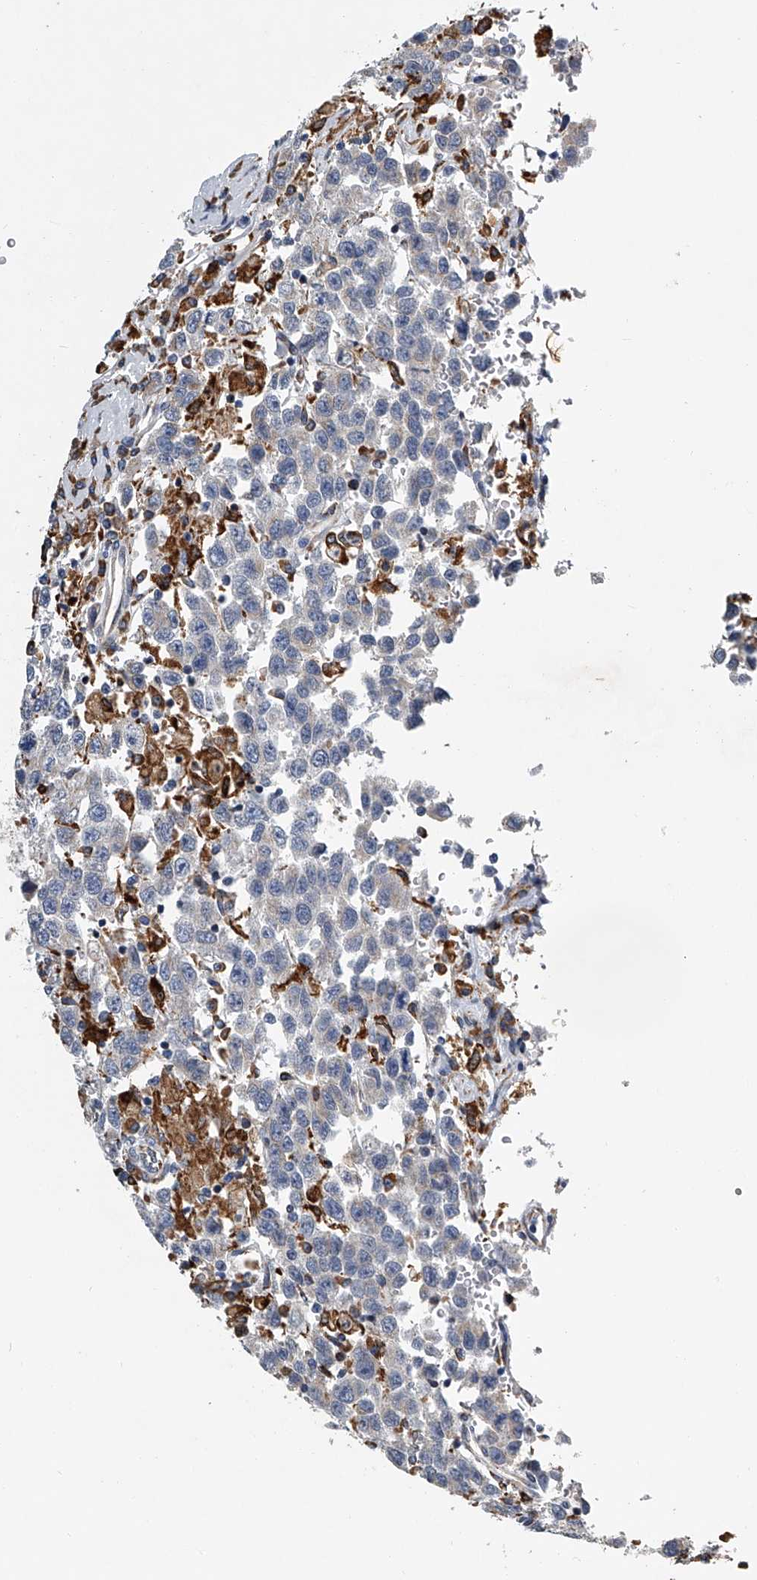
{"staining": {"intensity": "negative", "quantity": "none", "location": "none"}, "tissue": "testis cancer", "cell_type": "Tumor cells", "image_type": "cancer", "snomed": [{"axis": "morphology", "description": "Seminoma, NOS"}, {"axis": "topography", "description": "Testis"}], "caption": "Tumor cells show no significant protein expression in seminoma (testis).", "gene": "TMEM63C", "patient": {"sex": "male", "age": 41}}